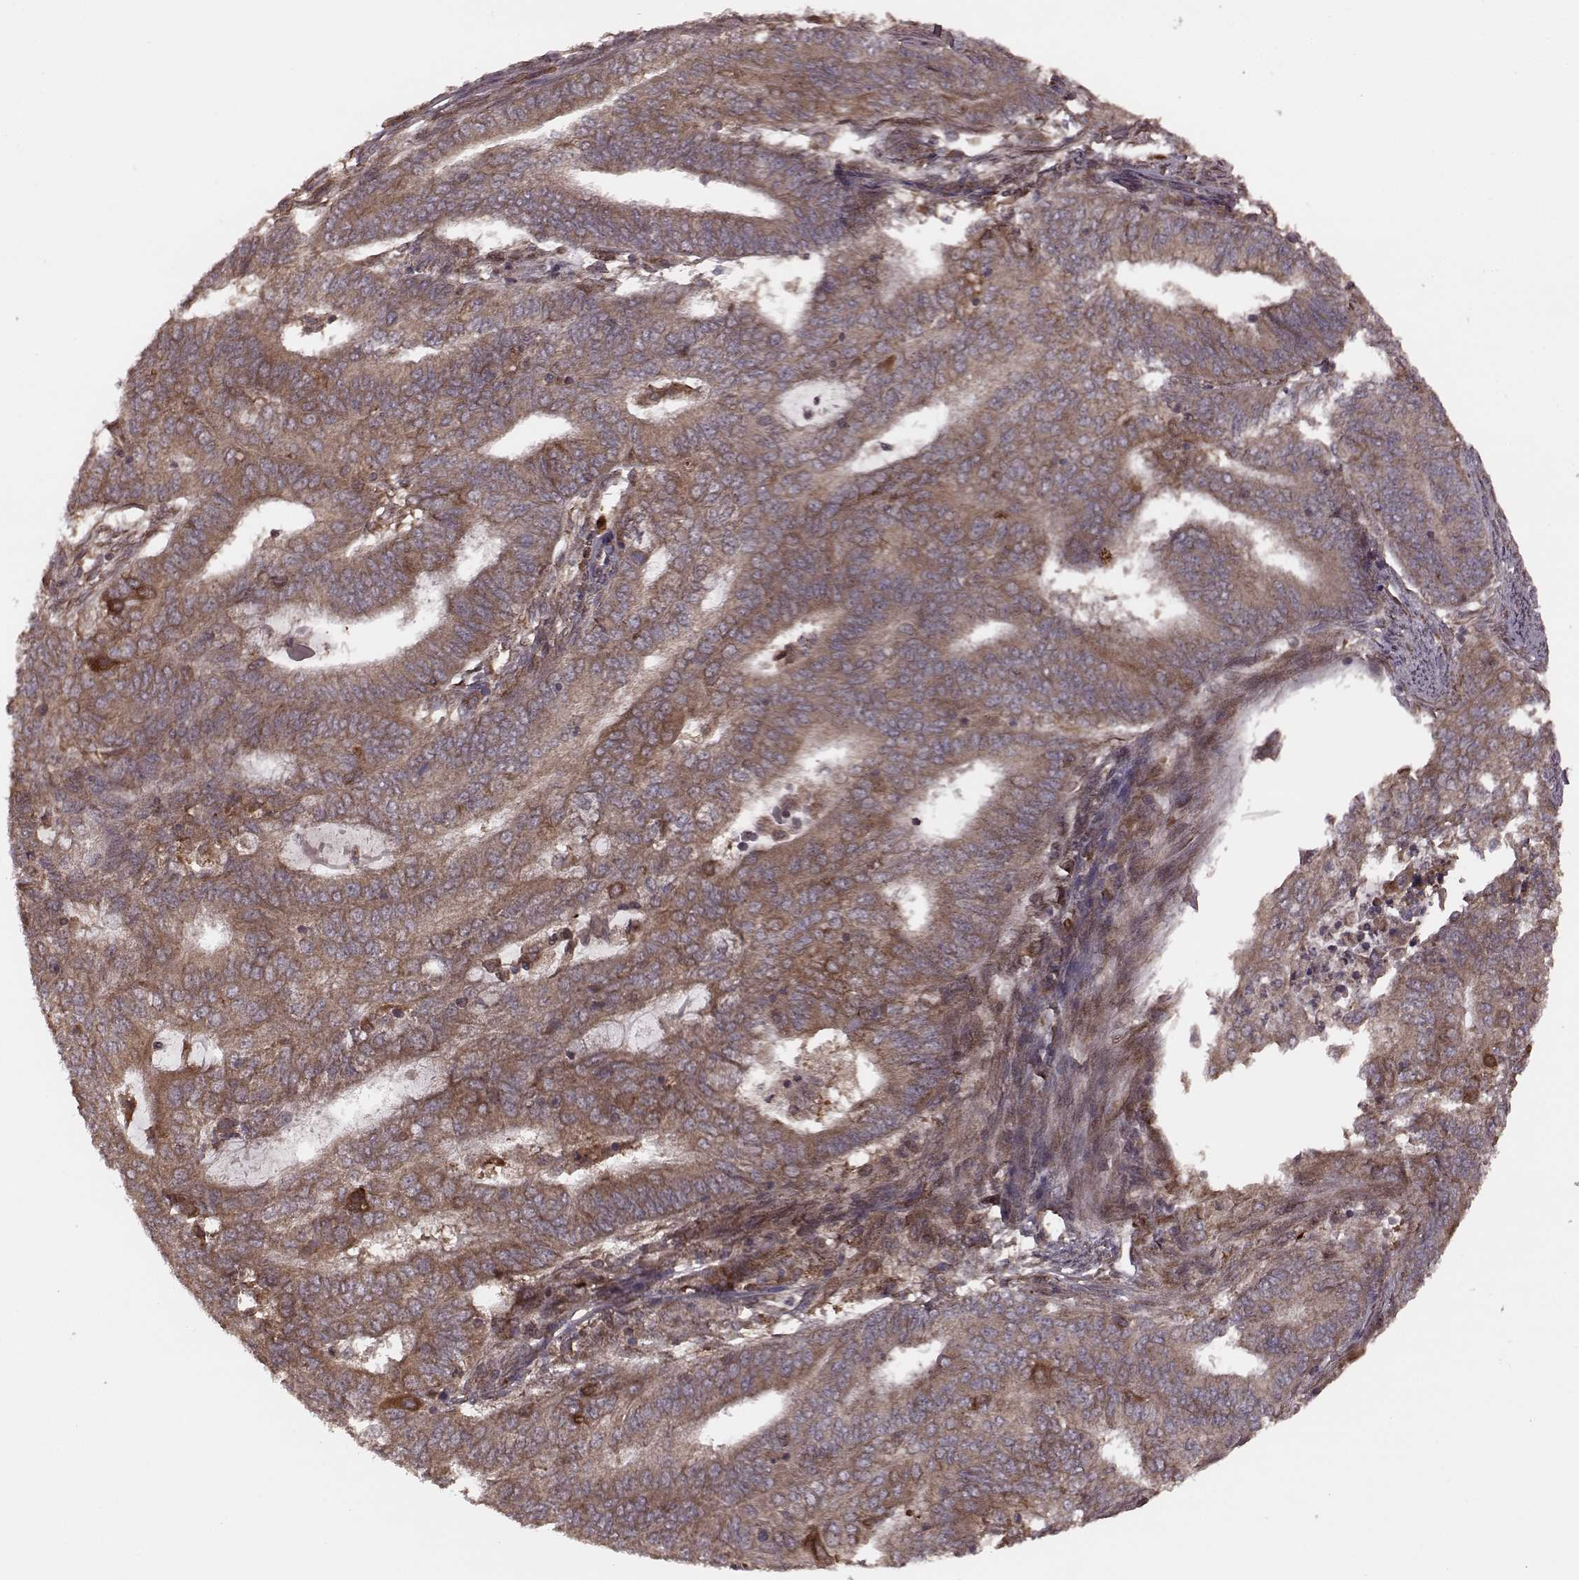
{"staining": {"intensity": "moderate", "quantity": ">75%", "location": "cytoplasmic/membranous"}, "tissue": "endometrial cancer", "cell_type": "Tumor cells", "image_type": "cancer", "snomed": [{"axis": "morphology", "description": "Adenocarcinoma, NOS"}, {"axis": "topography", "description": "Endometrium"}], "caption": "Immunohistochemistry (DAB) staining of human endometrial cancer exhibits moderate cytoplasmic/membranous protein staining in approximately >75% of tumor cells. The protein of interest is stained brown, and the nuclei are stained in blue (DAB (3,3'-diaminobenzidine) IHC with brightfield microscopy, high magnification).", "gene": "AGPAT1", "patient": {"sex": "female", "age": 62}}